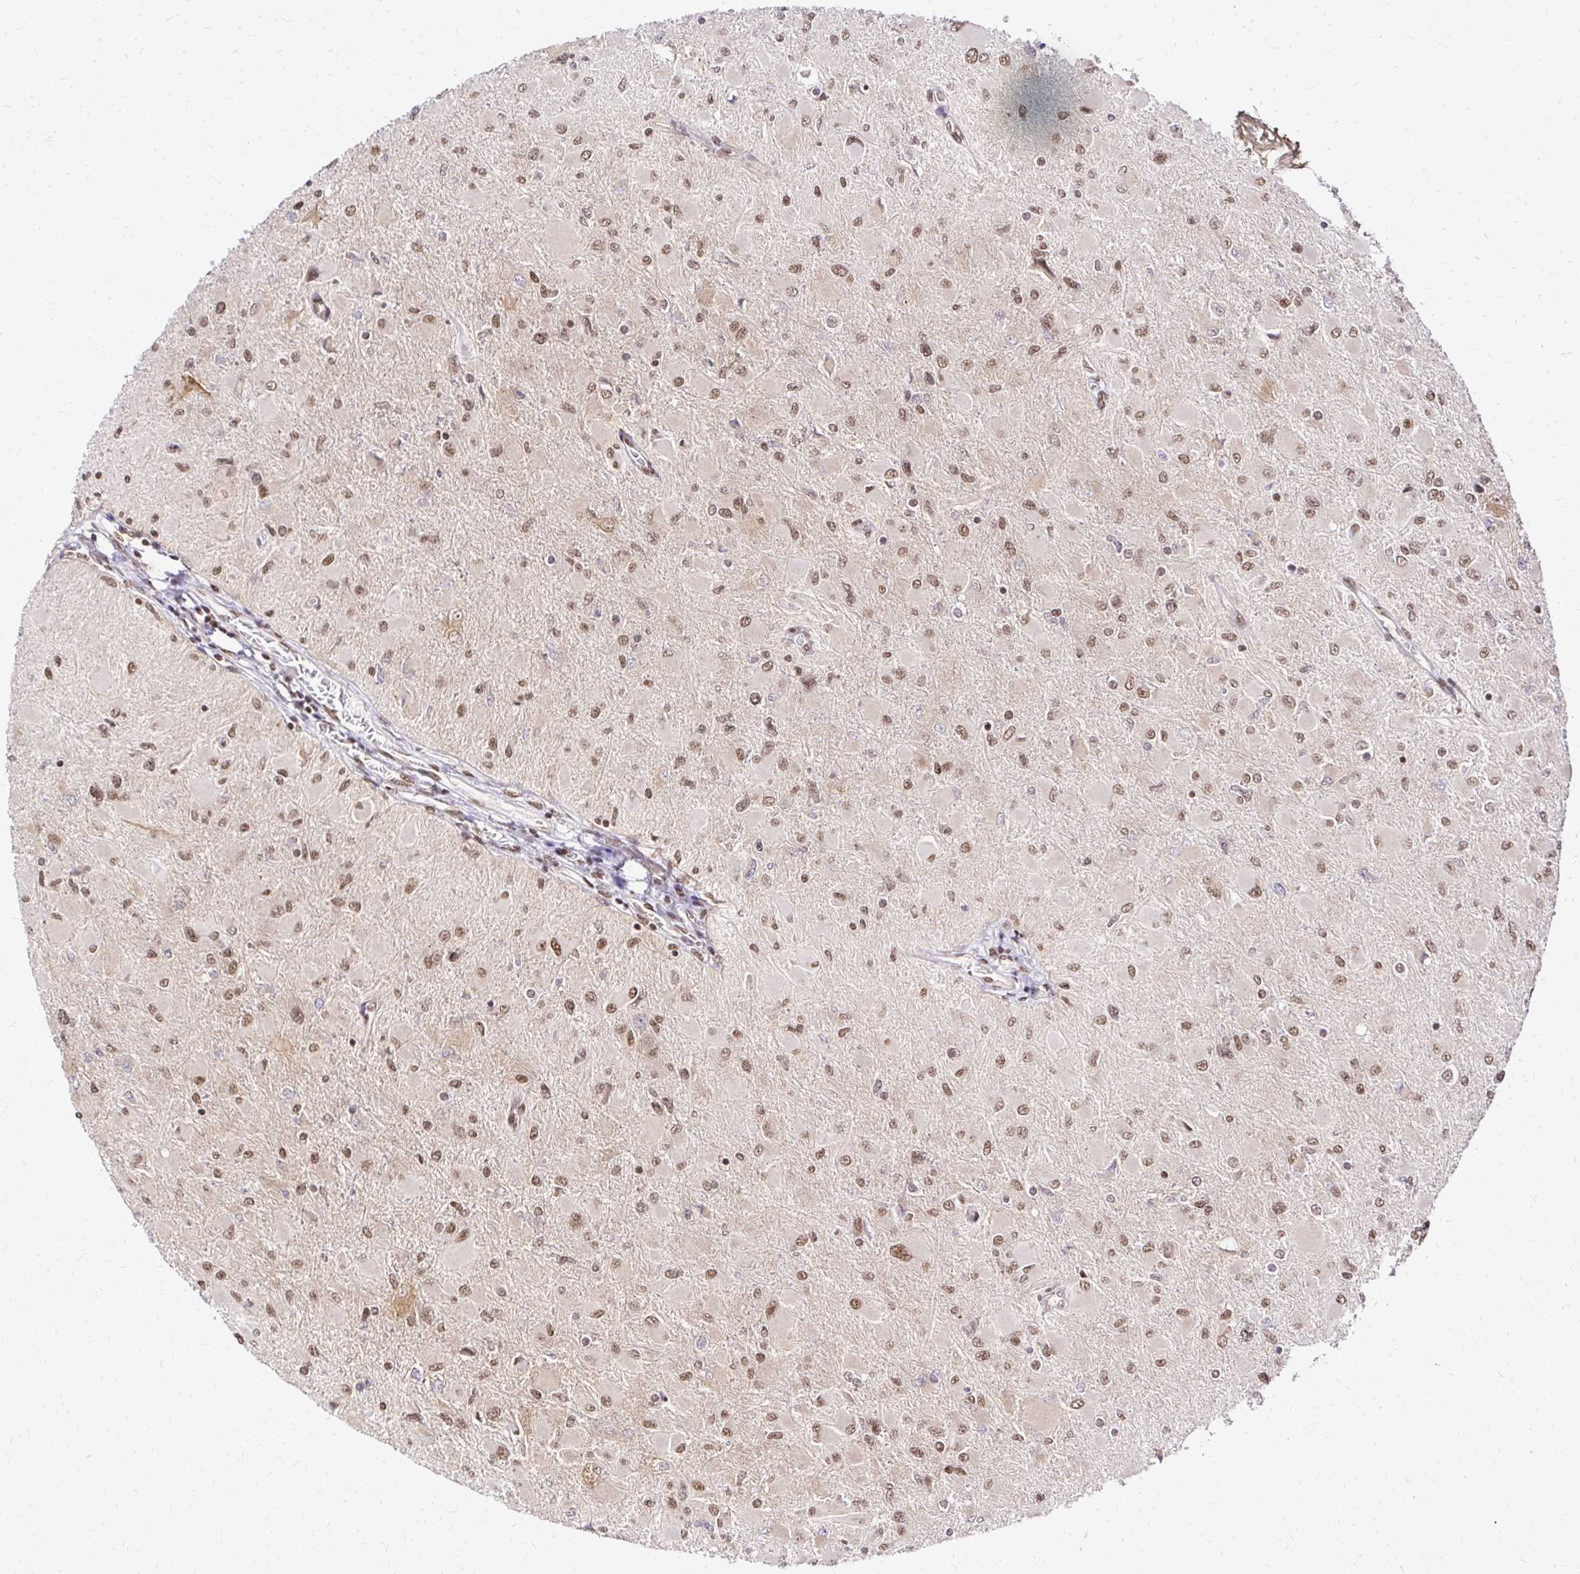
{"staining": {"intensity": "moderate", "quantity": ">75%", "location": "nuclear"}, "tissue": "glioma", "cell_type": "Tumor cells", "image_type": "cancer", "snomed": [{"axis": "morphology", "description": "Glioma, malignant, High grade"}, {"axis": "topography", "description": "Cerebral cortex"}], "caption": "This micrograph reveals glioma stained with immunohistochemistry to label a protein in brown. The nuclear of tumor cells show moderate positivity for the protein. Nuclei are counter-stained blue.", "gene": "GLYR1", "patient": {"sex": "female", "age": 36}}